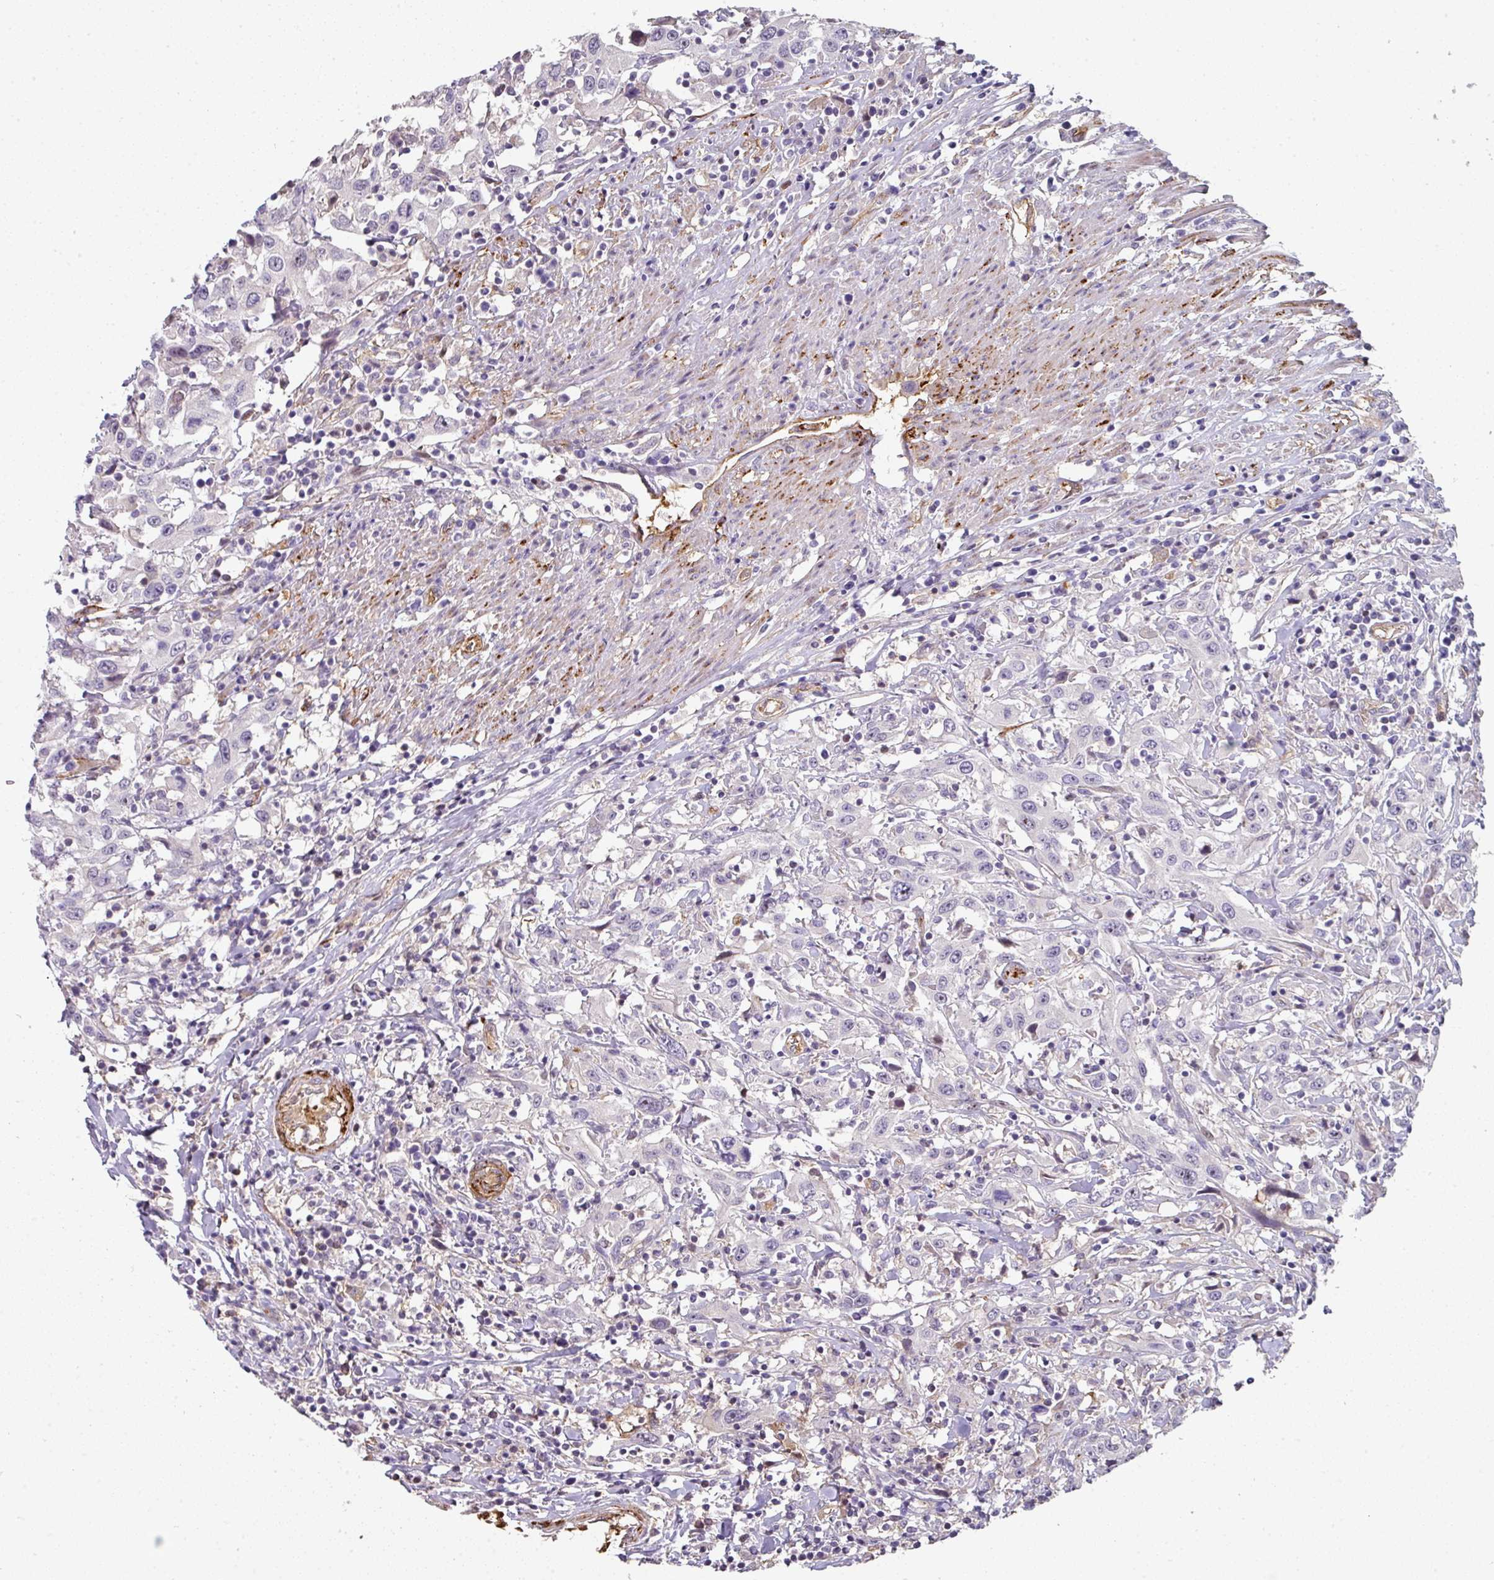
{"staining": {"intensity": "negative", "quantity": "none", "location": "none"}, "tissue": "urothelial cancer", "cell_type": "Tumor cells", "image_type": "cancer", "snomed": [{"axis": "morphology", "description": "Urothelial carcinoma, High grade"}, {"axis": "topography", "description": "Urinary bladder"}], "caption": "Protein analysis of urothelial carcinoma (high-grade) shows no significant expression in tumor cells.", "gene": "BEND5", "patient": {"sex": "male", "age": 61}}